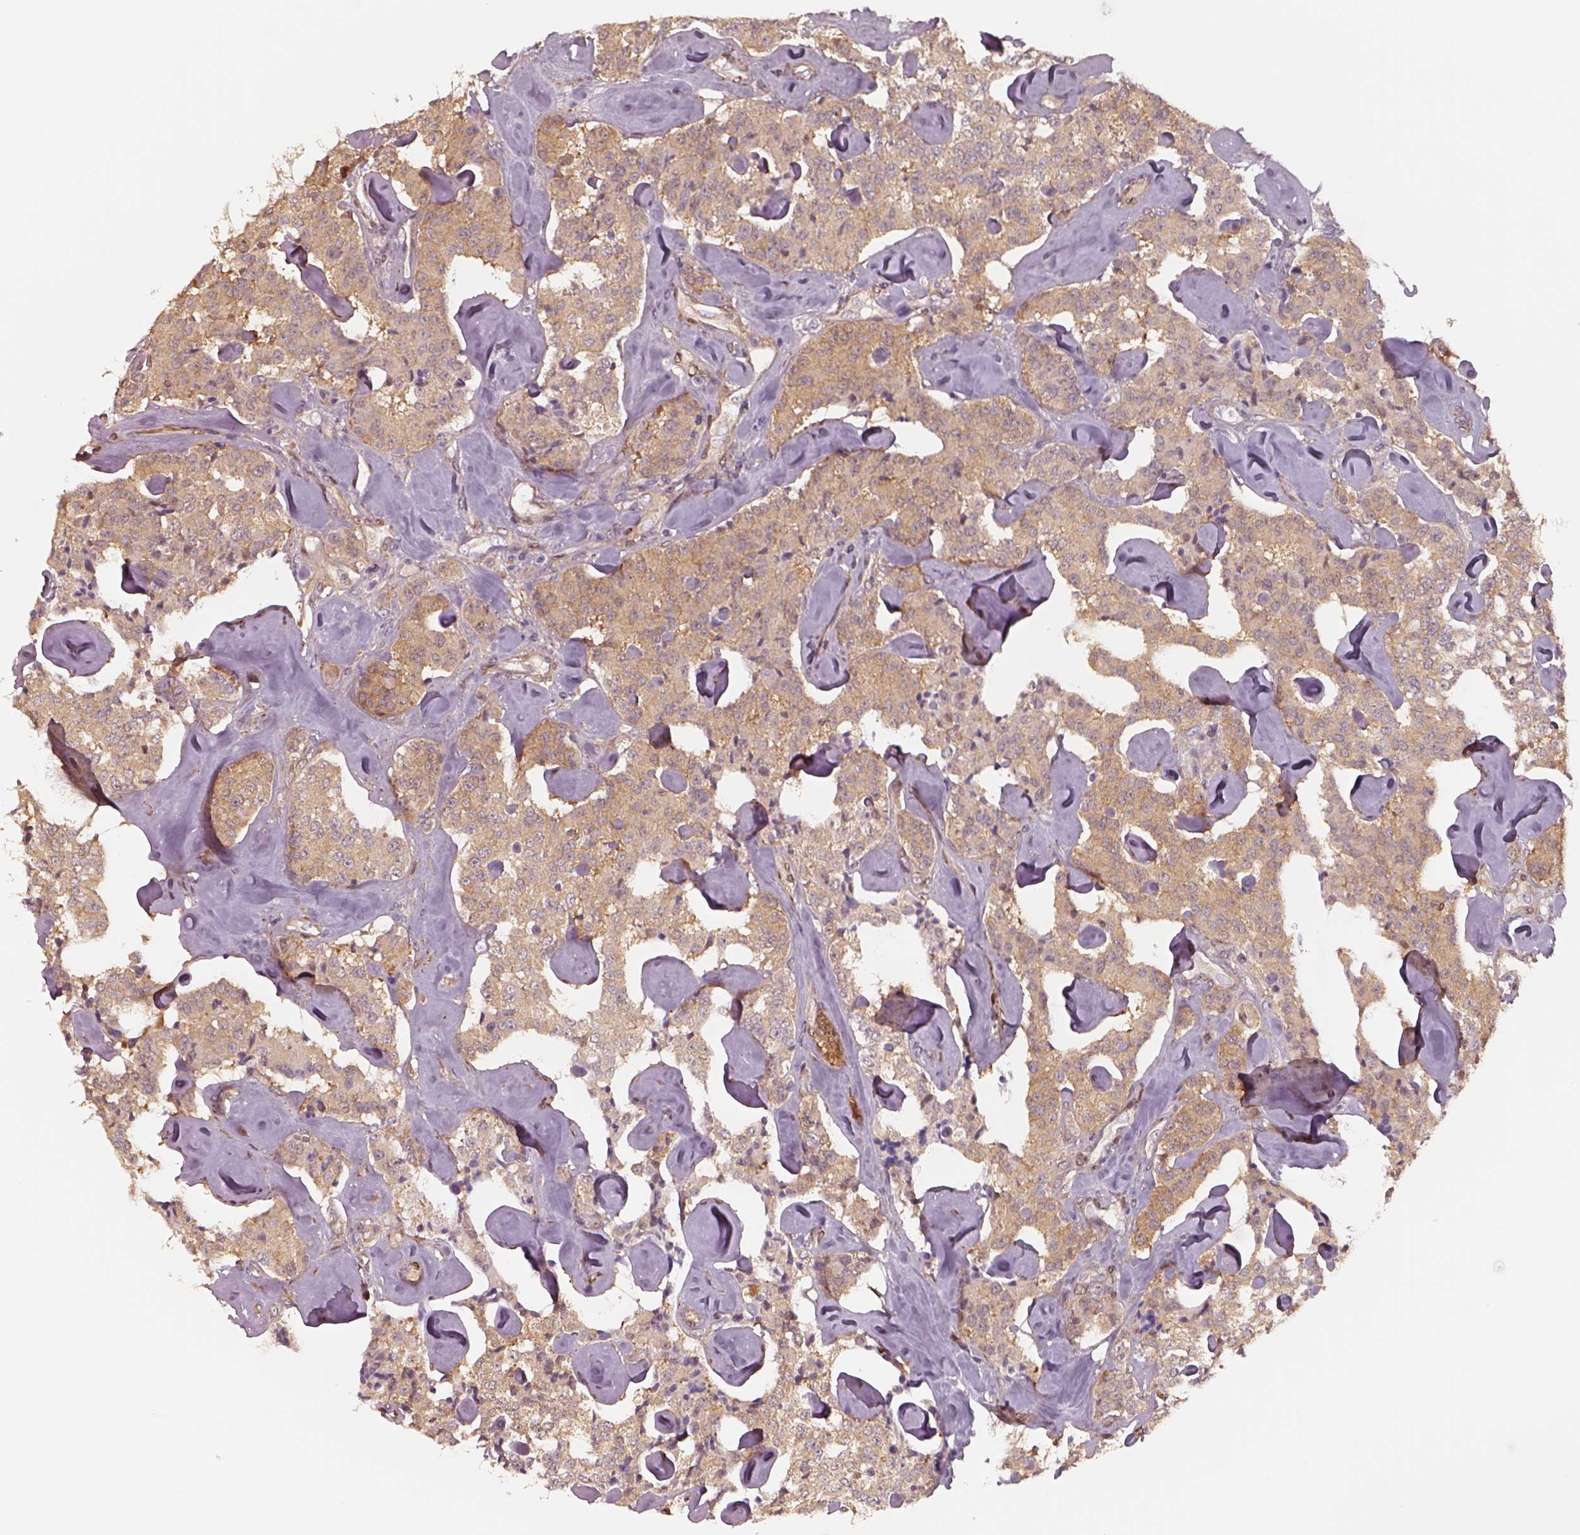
{"staining": {"intensity": "weak", "quantity": ">75%", "location": "cytoplasmic/membranous"}, "tissue": "carcinoid", "cell_type": "Tumor cells", "image_type": "cancer", "snomed": [{"axis": "morphology", "description": "Carcinoid, malignant, NOS"}, {"axis": "topography", "description": "Pancreas"}], "caption": "DAB immunohistochemical staining of carcinoid demonstrates weak cytoplasmic/membranous protein expression in approximately >75% of tumor cells.", "gene": "ISYNA1", "patient": {"sex": "male", "age": 41}}